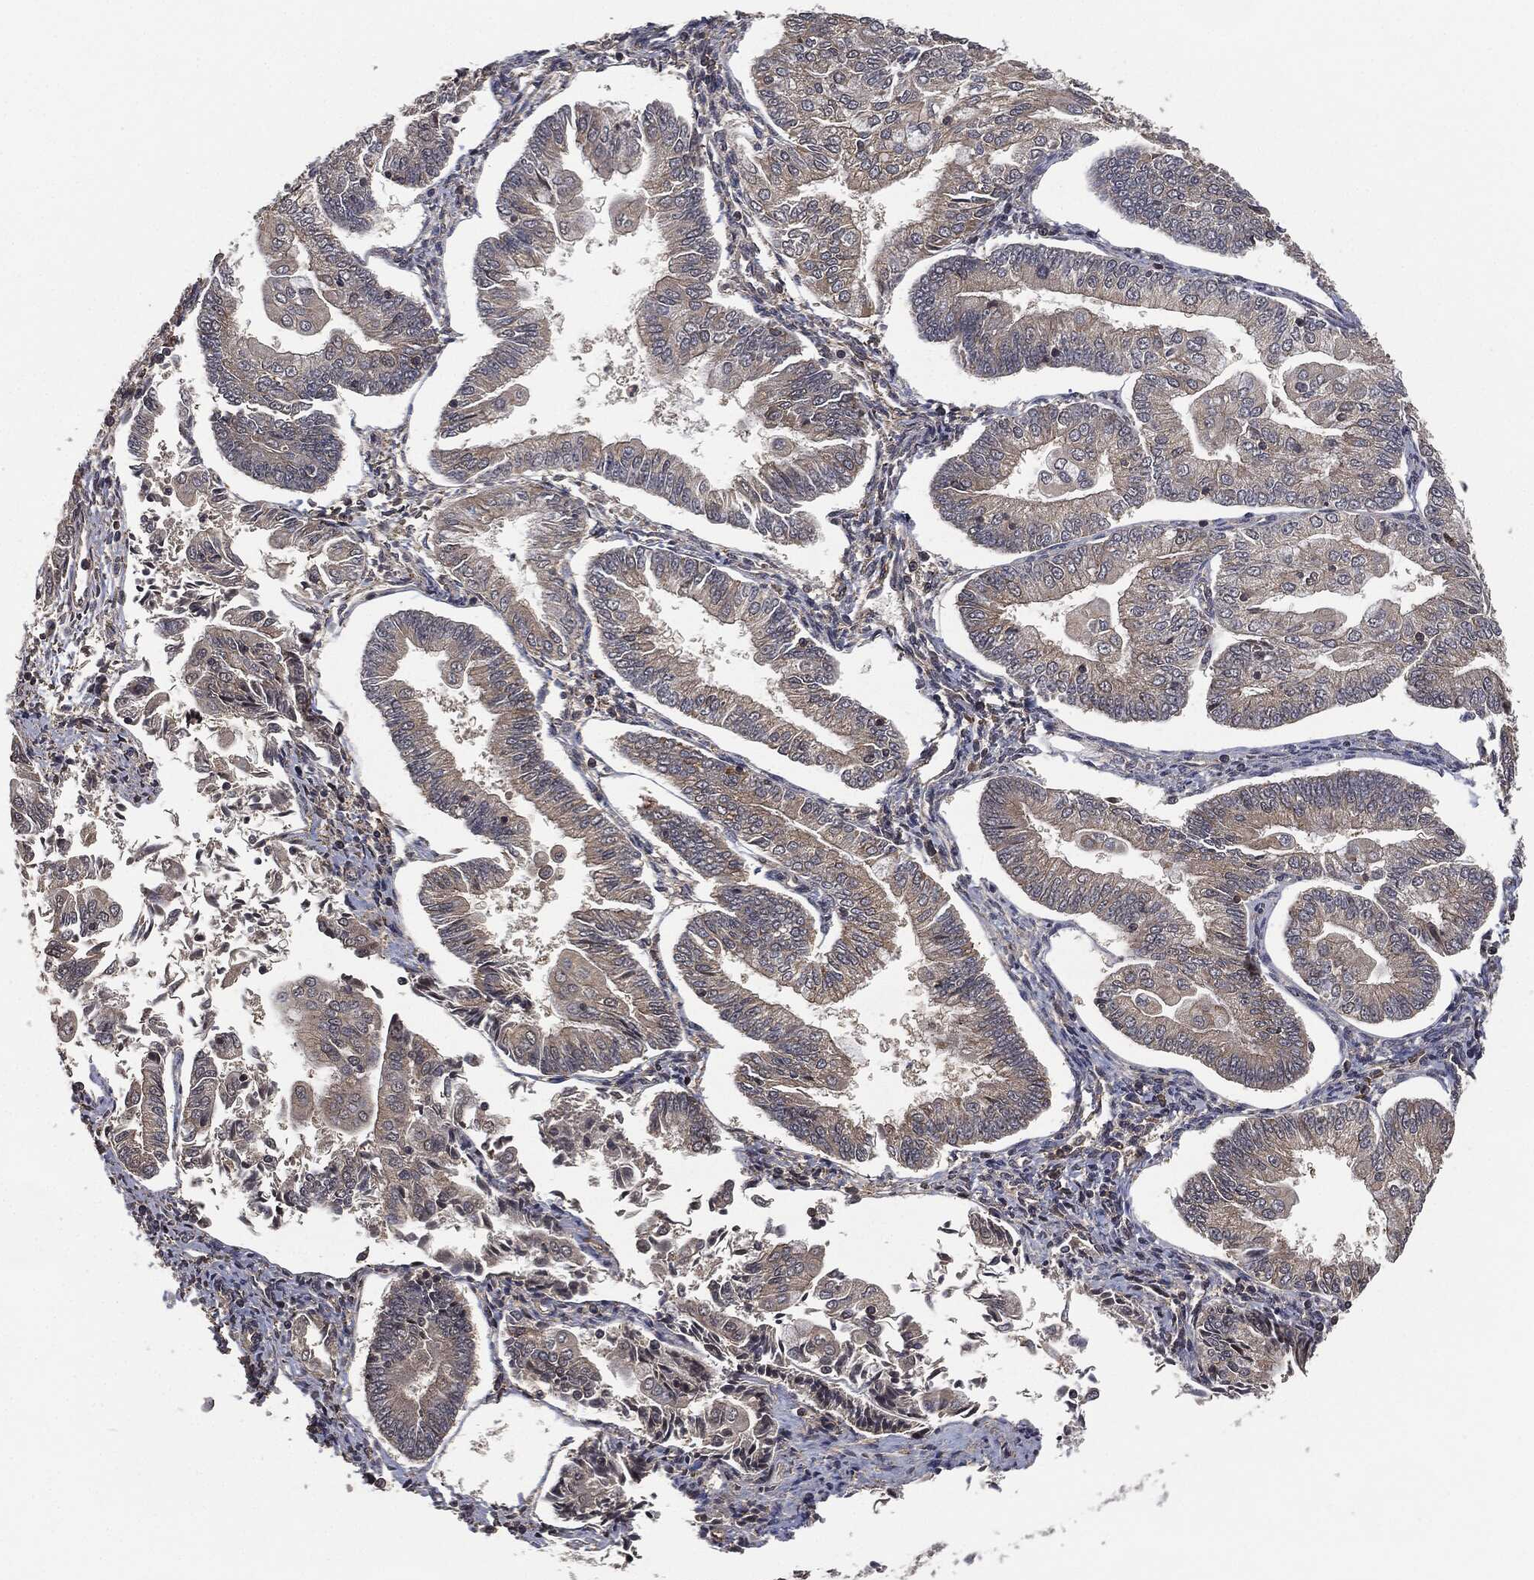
{"staining": {"intensity": "weak", "quantity": "<25%", "location": "cytoplasmic/membranous"}, "tissue": "endometrial cancer", "cell_type": "Tumor cells", "image_type": "cancer", "snomed": [{"axis": "morphology", "description": "Adenocarcinoma, NOS"}, {"axis": "topography", "description": "Endometrium"}], "caption": "DAB immunohistochemical staining of endometrial adenocarcinoma demonstrates no significant expression in tumor cells. Brightfield microscopy of immunohistochemistry stained with DAB (brown) and hematoxylin (blue), captured at high magnification.", "gene": "ERBIN", "patient": {"sex": "female", "age": 56}}